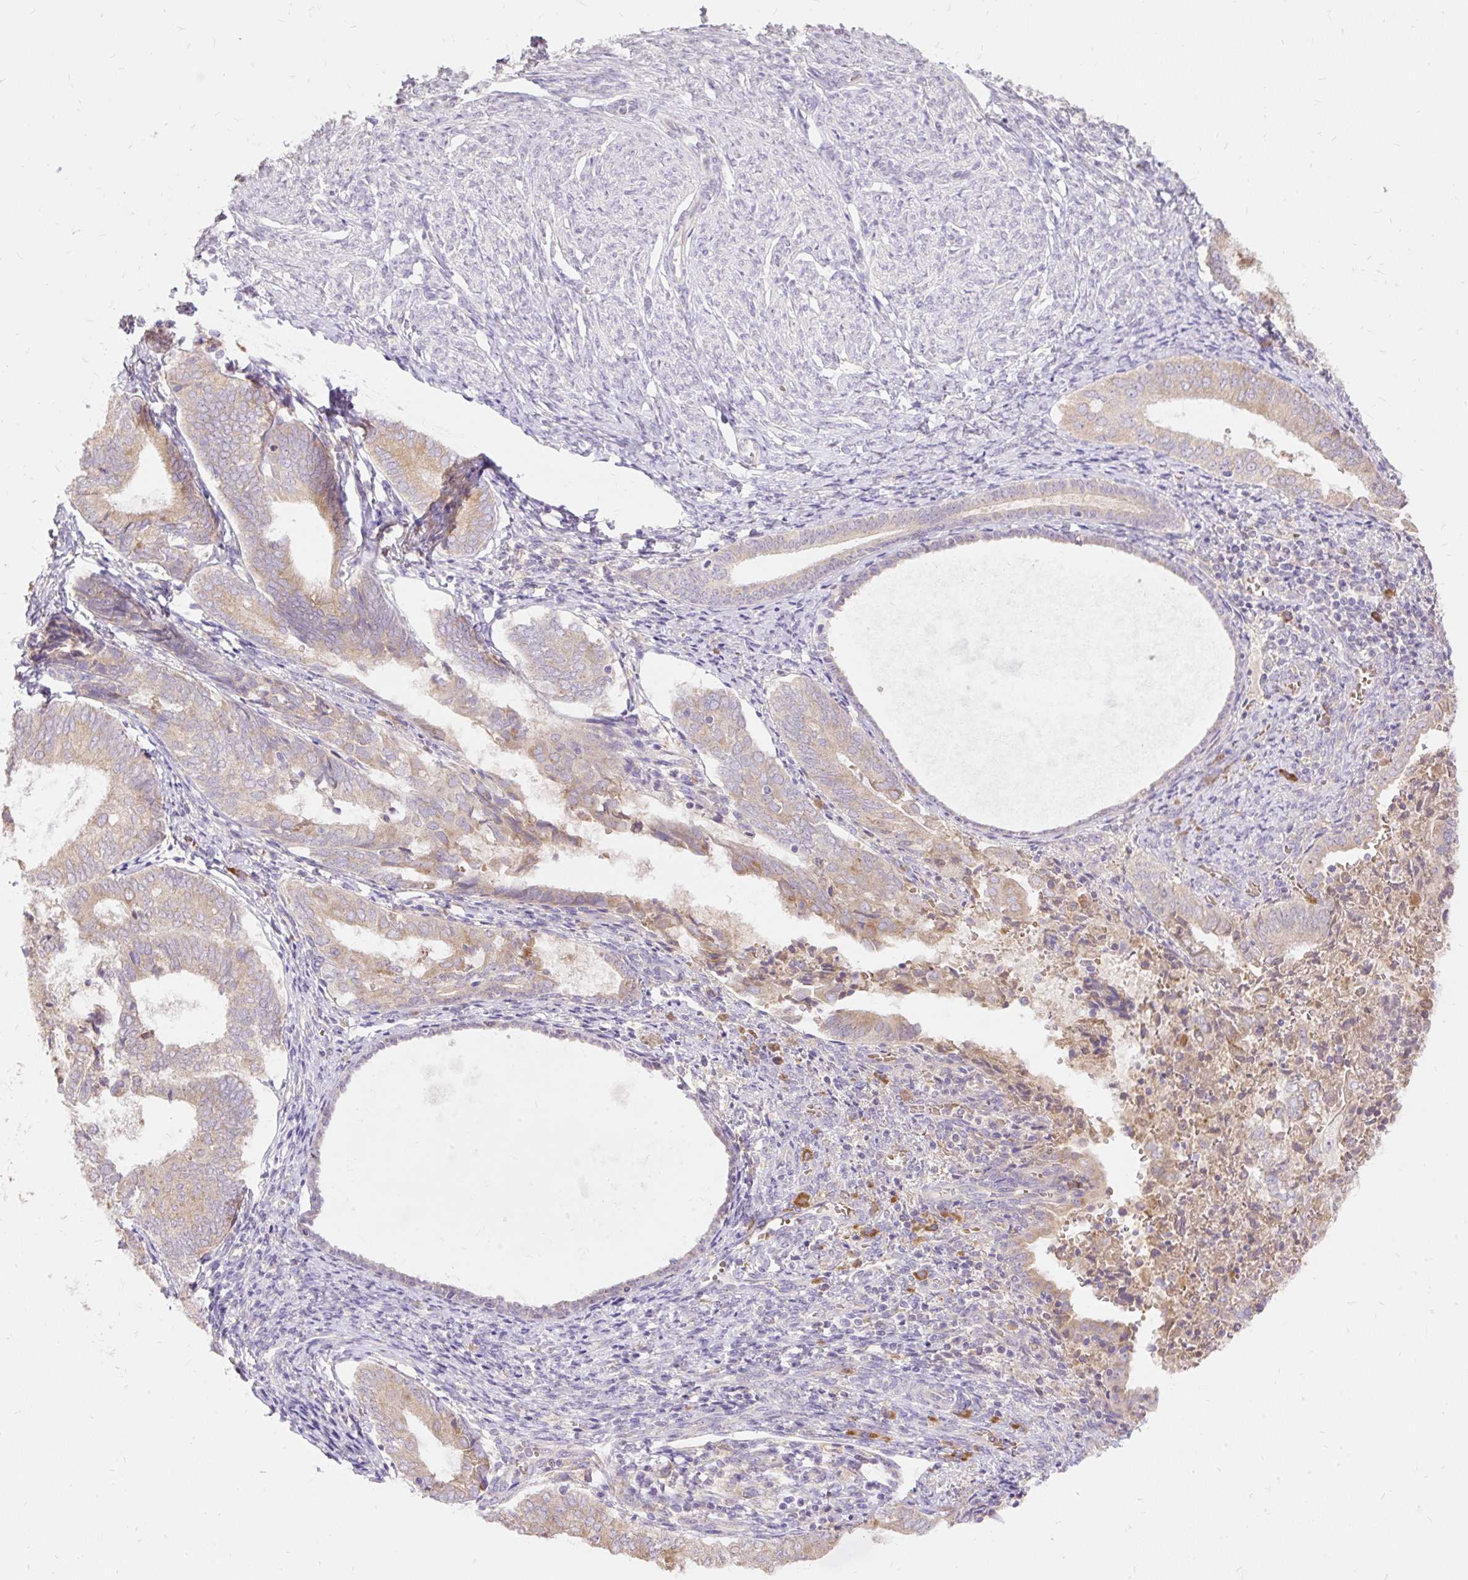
{"staining": {"intensity": "weak", "quantity": ">75%", "location": "cytoplasmic/membranous"}, "tissue": "endometrial cancer", "cell_type": "Tumor cells", "image_type": "cancer", "snomed": [{"axis": "morphology", "description": "Adenocarcinoma, NOS"}, {"axis": "topography", "description": "Endometrium"}], "caption": "The image displays a brown stain indicating the presence of a protein in the cytoplasmic/membranous of tumor cells in endometrial cancer (adenocarcinoma).", "gene": "SEC63", "patient": {"sex": "female", "age": 87}}